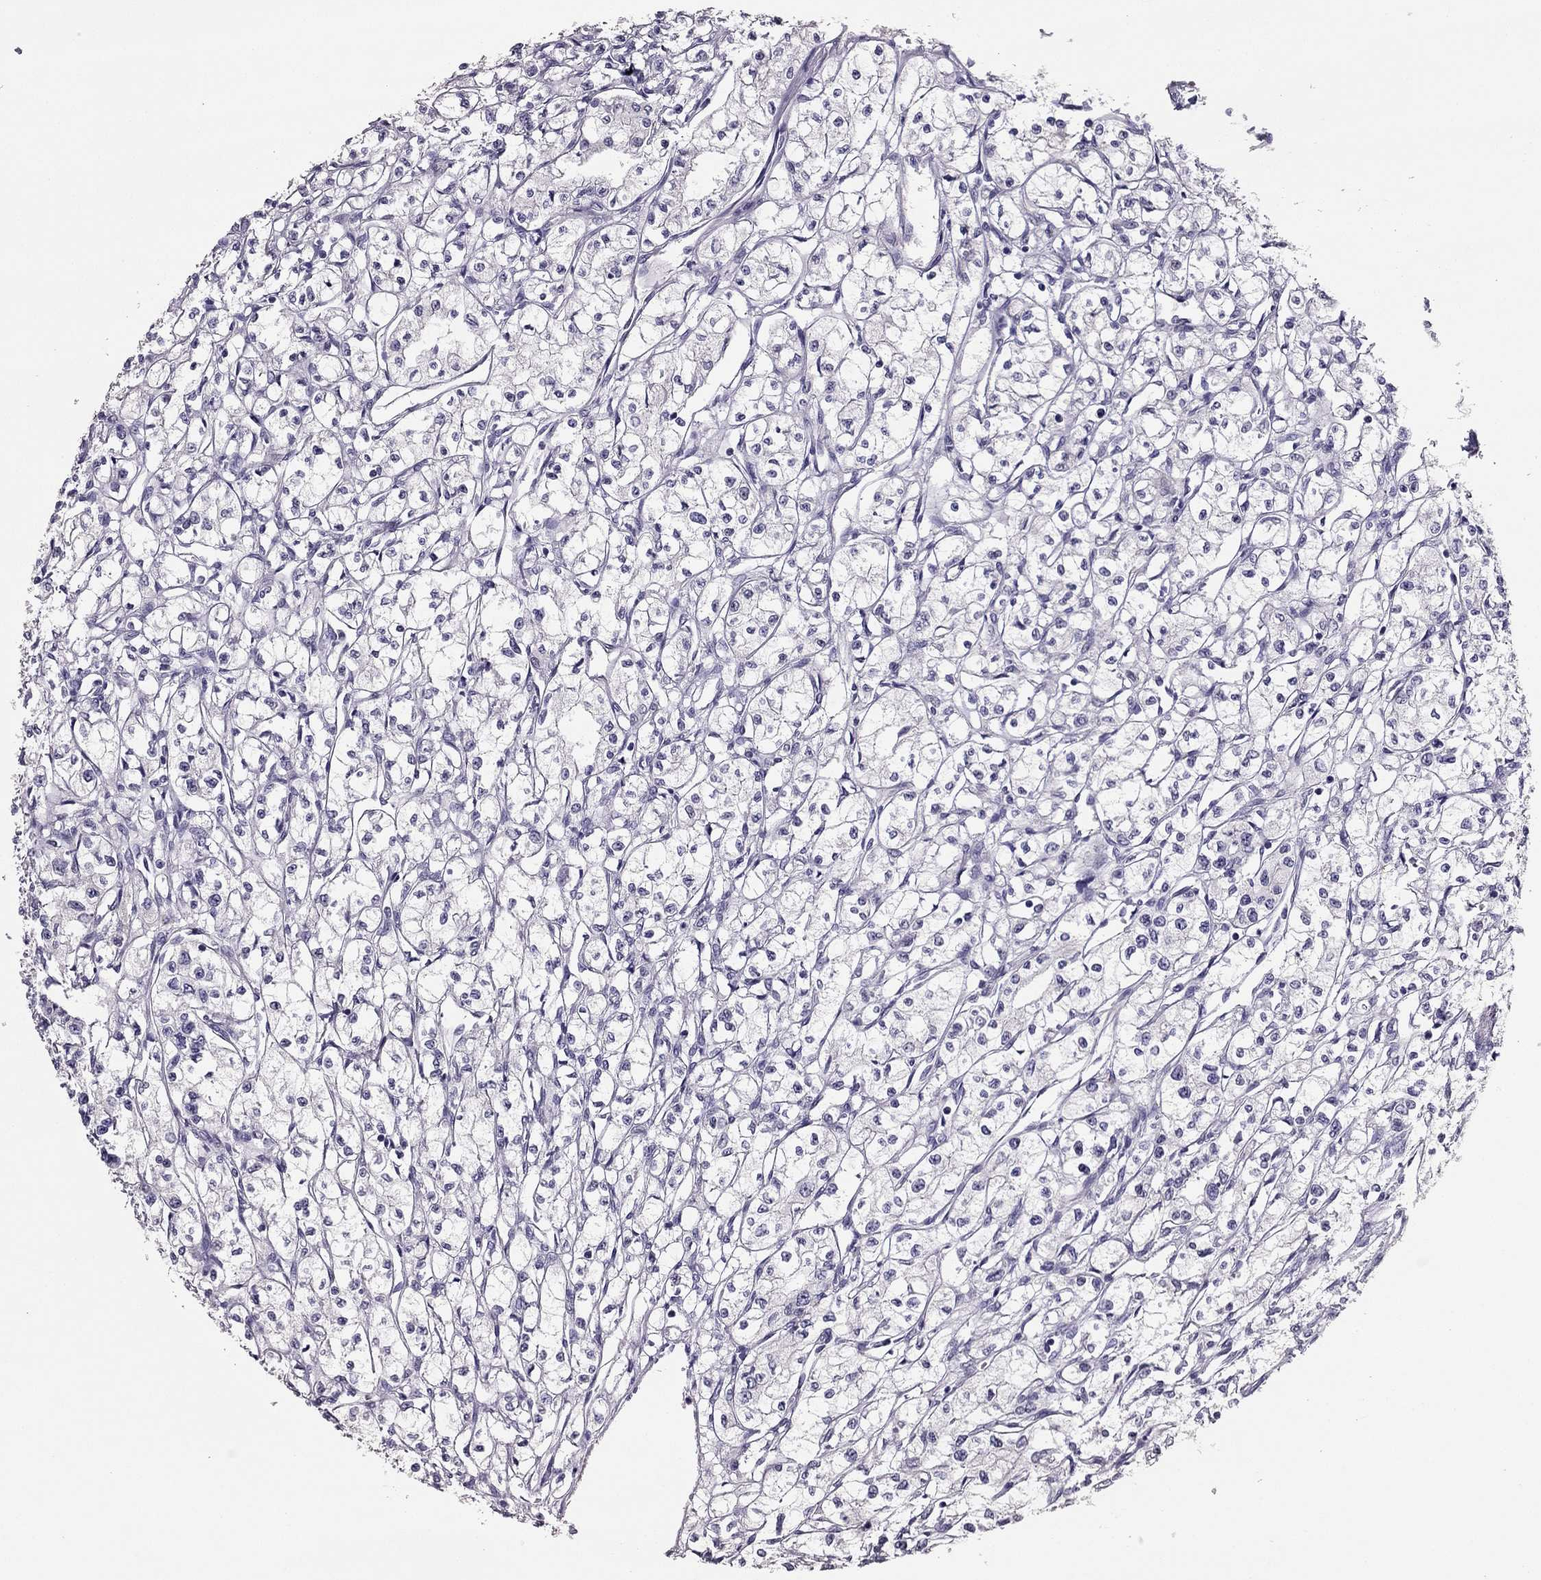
{"staining": {"intensity": "negative", "quantity": "none", "location": "none"}, "tissue": "renal cancer", "cell_type": "Tumor cells", "image_type": "cancer", "snomed": [{"axis": "morphology", "description": "Adenocarcinoma, NOS"}, {"axis": "topography", "description": "Kidney"}], "caption": "The photomicrograph shows no staining of tumor cells in renal adenocarcinoma.", "gene": "RHO", "patient": {"sex": "male", "age": 56}}